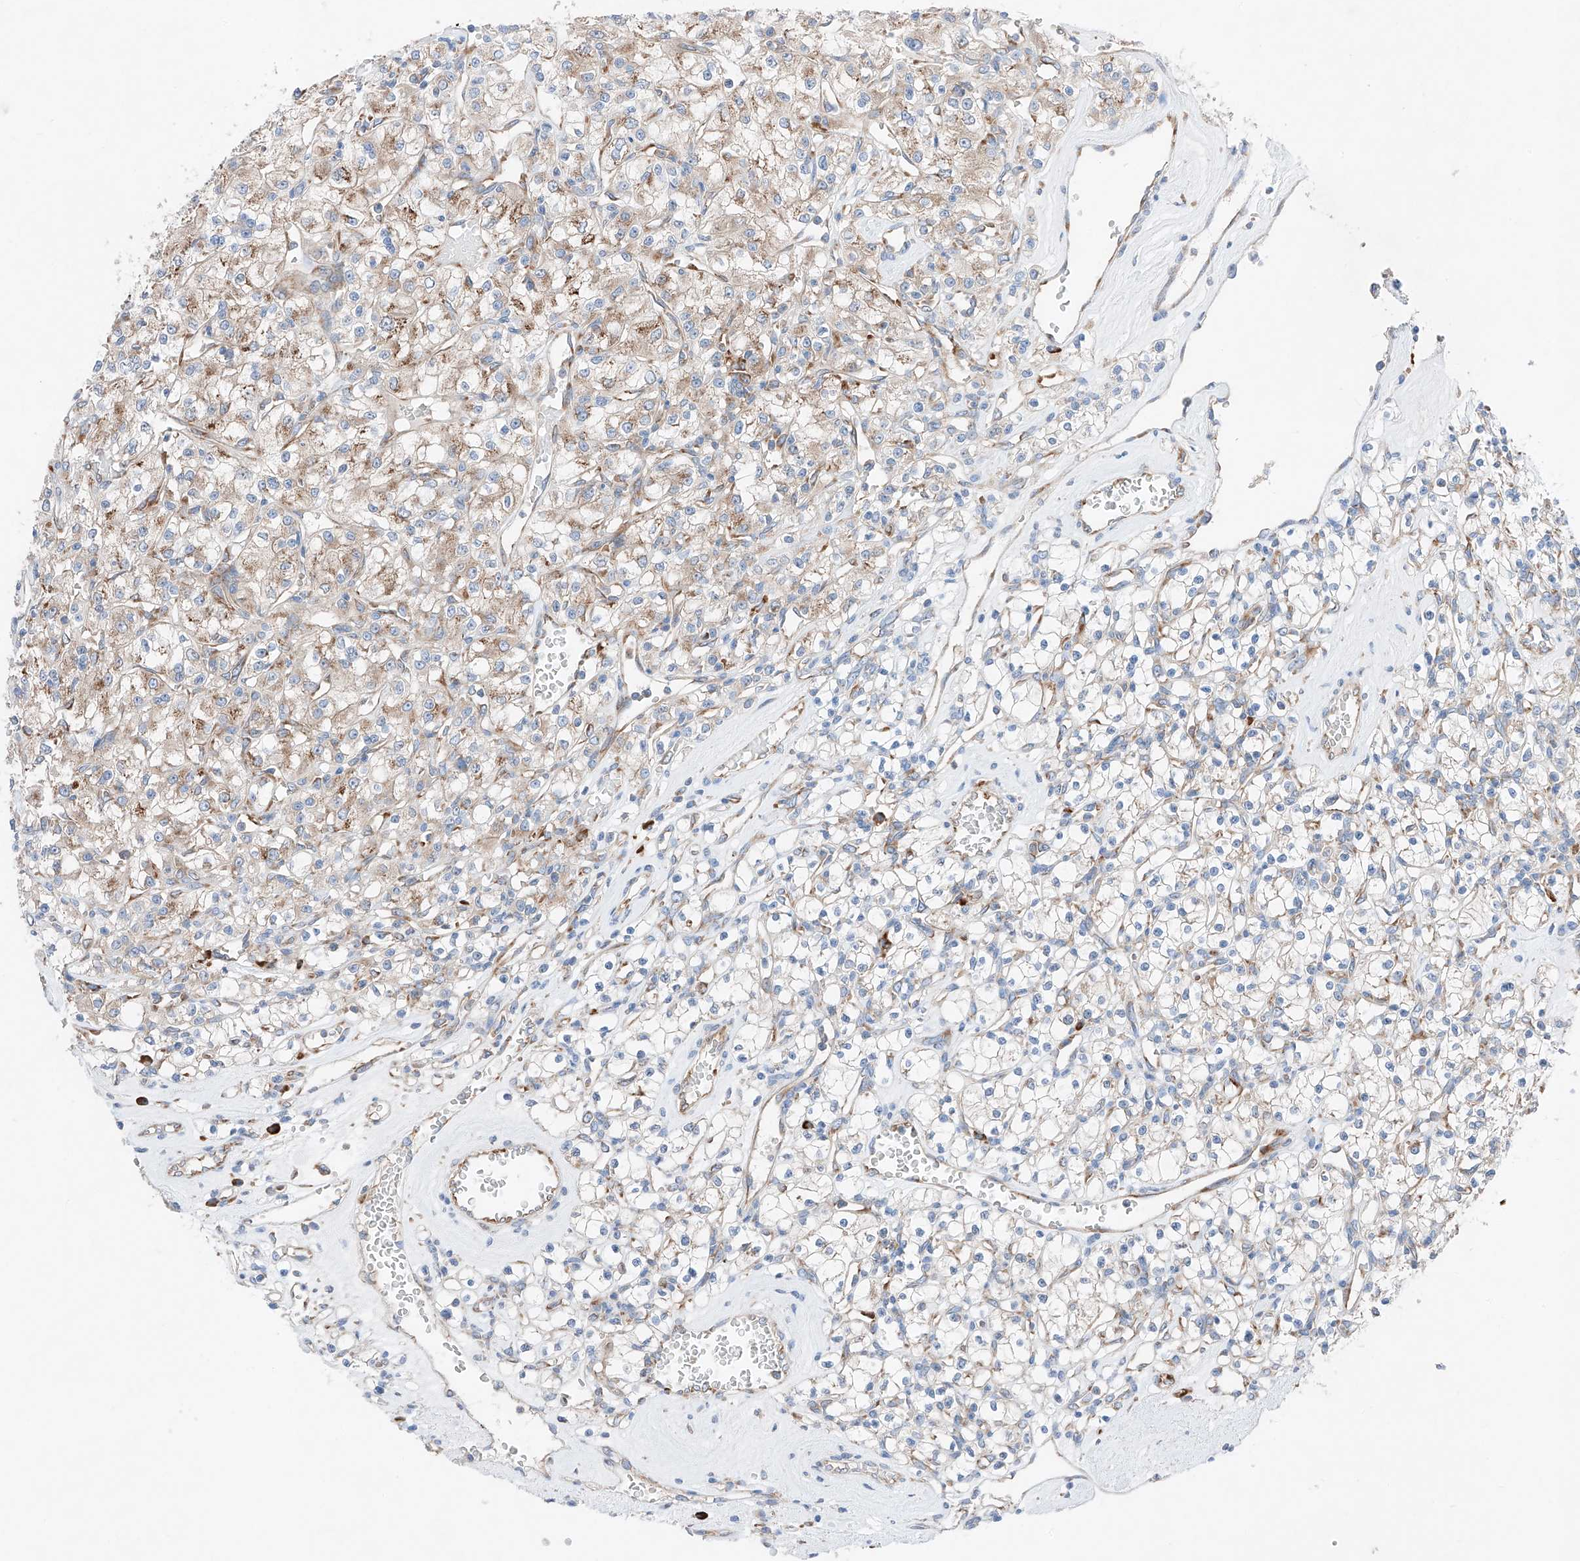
{"staining": {"intensity": "weak", "quantity": "25%-75%", "location": "cytoplasmic/membranous"}, "tissue": "renal cancer", "cell_type": "Tumor cells", "image_type": "cancer", "snomed": [{"axis": "morphology", "description": "Adenocarcinoma, NOS"}, {"axis": "topography", "description": "Kidney"}], "caption": "Immunohistochemical staining of adenocarcinoma (renal) shows low levels of weak cytoplasmic/membranous expression in about 25%-75% of tumor cells.", "gene": "CRELD1", "patient": {"sex": "female", "age": 59}}